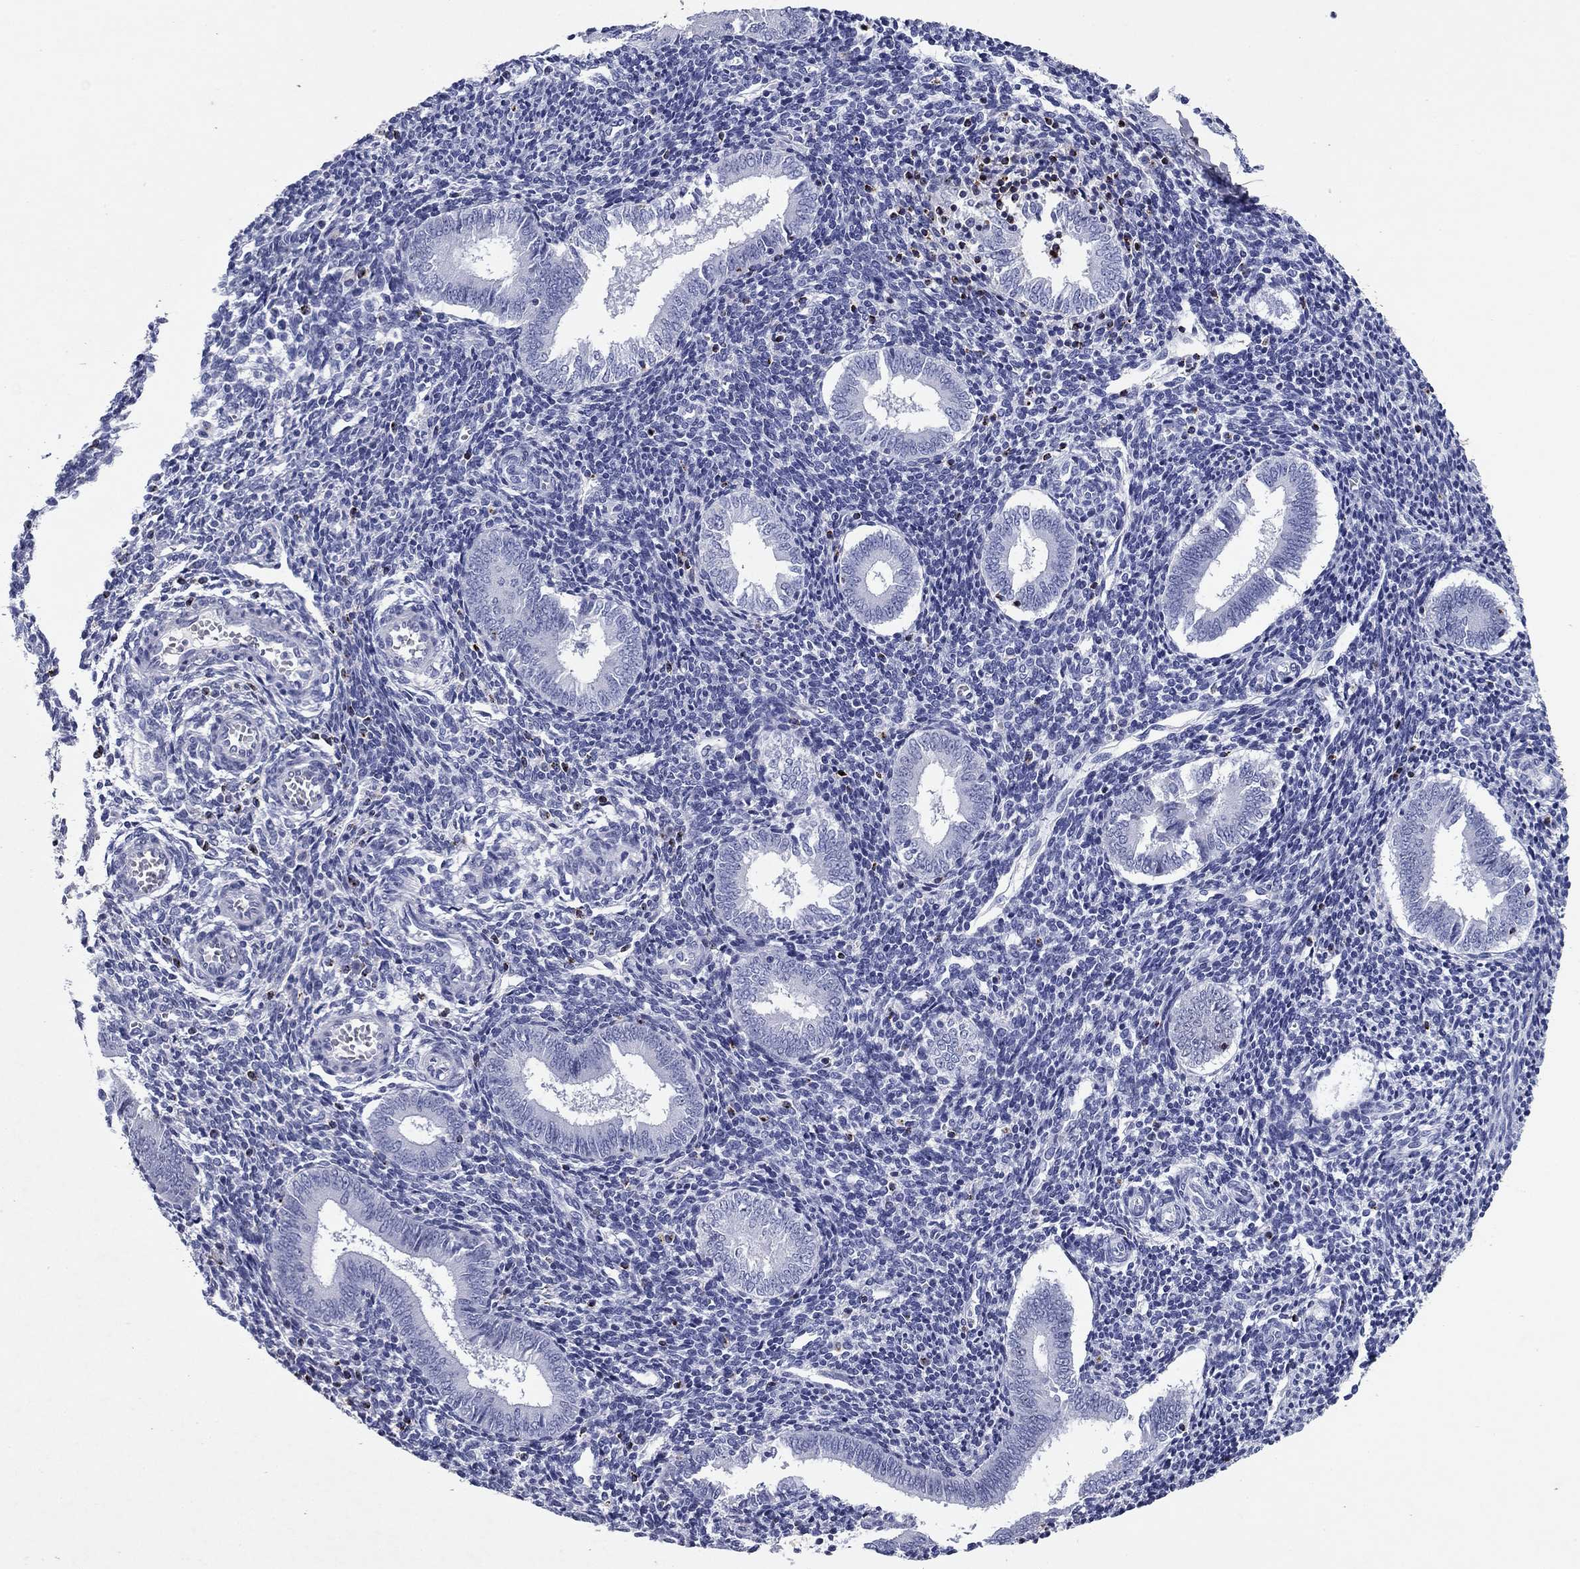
{"staining": {"intensity": "negative", "quantity": "none", "location": "none"}, "tissue": "endometrium", "cell_type": "Cells in endometrial stroma", "image_type": "normal", "snomed": [{"axis": "morphology", "description": "Normal tissue, NOS"}, {"axis": "topography", "description": "Endometrium"}], "caption": "Endometrium stained for a protein using immunohistochemistry (IHC) displays no staining cells in endometrial stroma.", "gene": "GZMK", "patient": {"sex": "female", "age": 25}}